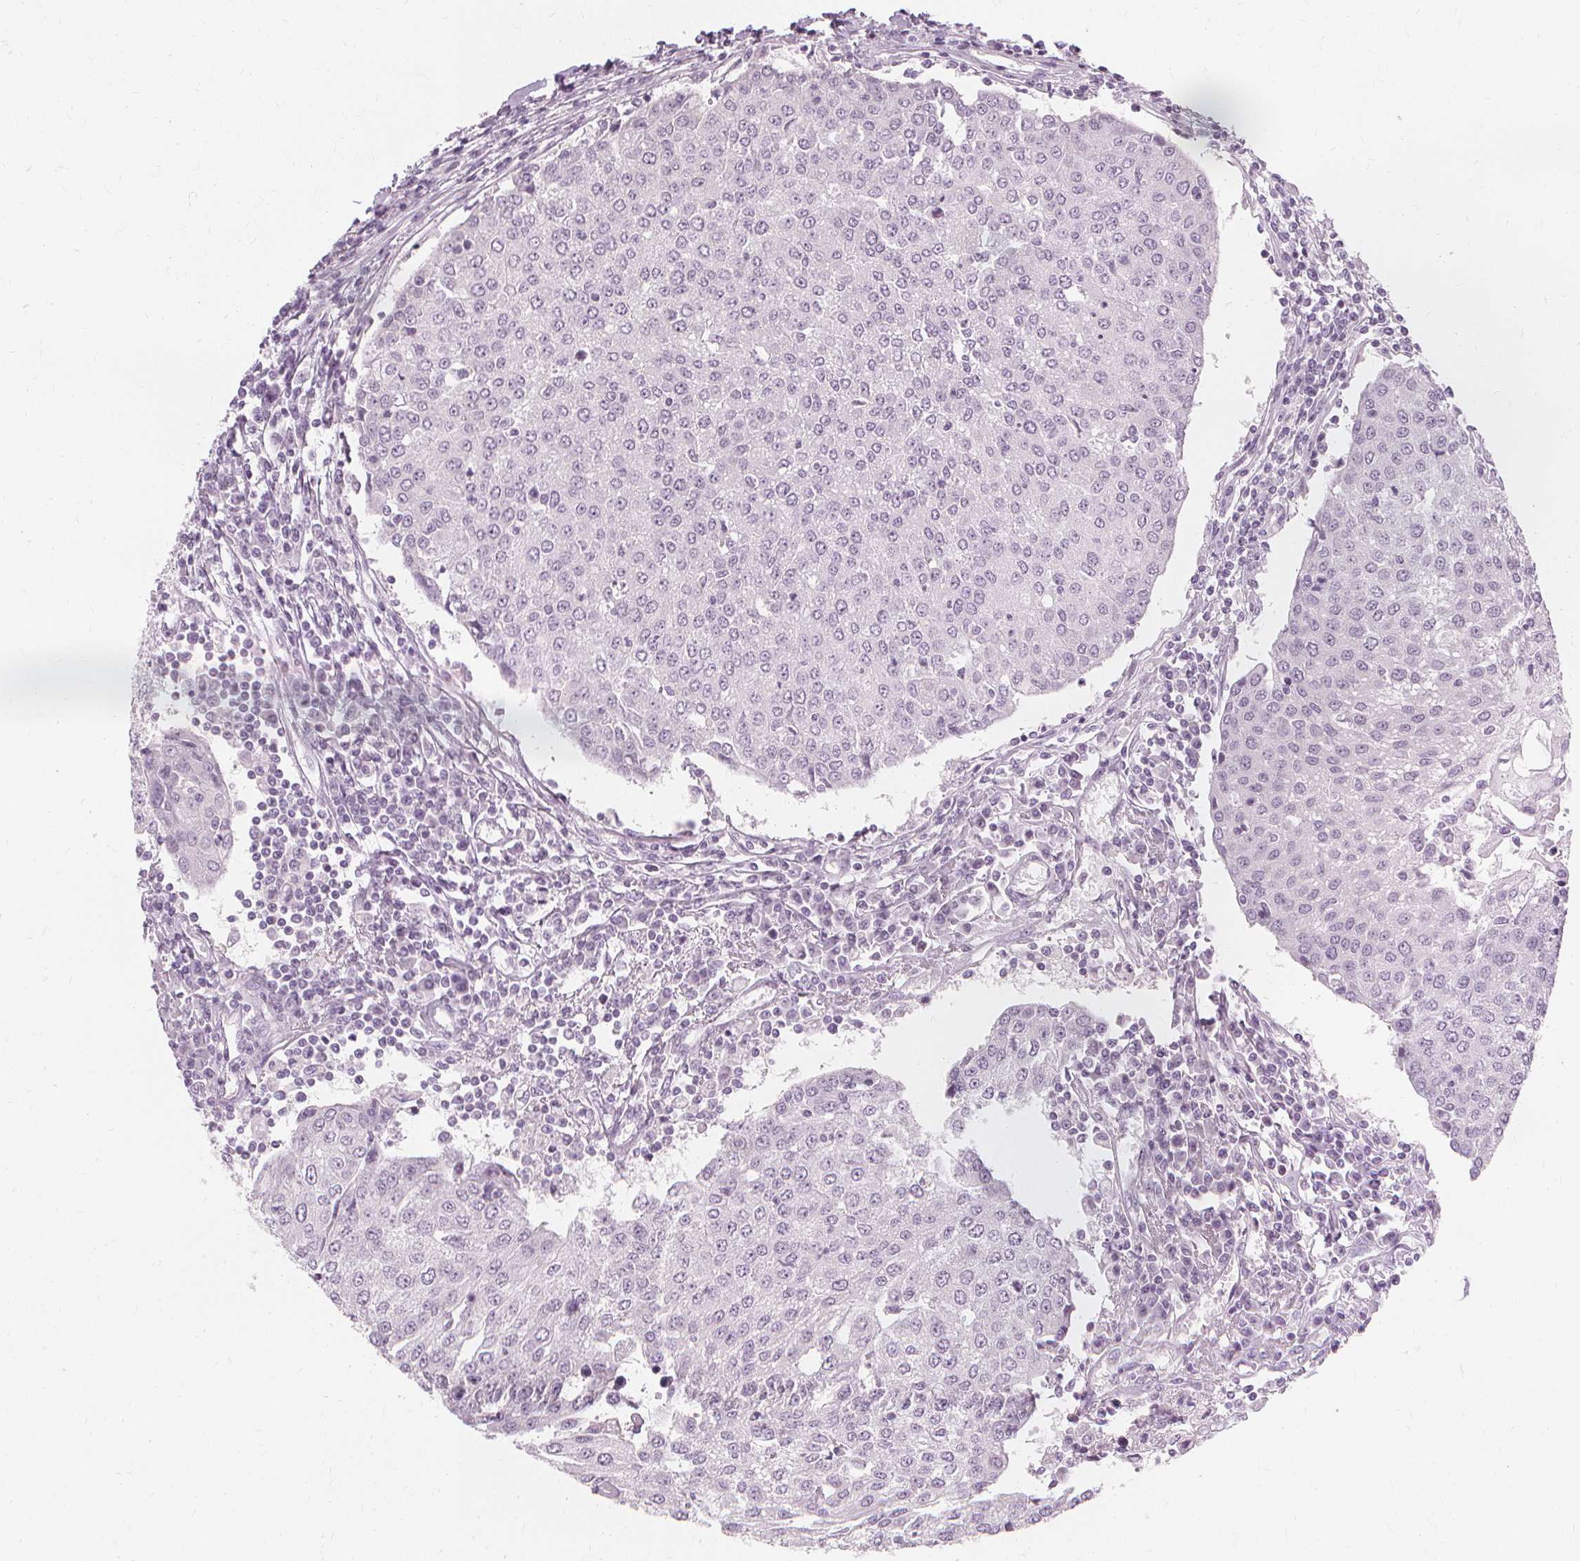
{"staining": {"intensity": "negative", "quantity": "none", "location": "none"}, "tissue": "urothelial cancer", "cell_type": "Tumor cells", "image_type": "cancer", "snomed": [{"axis": "morphology", "description": "Urothelial carcinoma, High grade"}, {"axis": "topography", "description": "Urinary bladder"}], "caption": "An immunohistochemistry (IHC) histopathology image of urothelial cancer is shown. There is no staining in tumor cells of urothelial cancer.", "gene": "MUC12", "patient": {"sex": "female", "age": 85}}